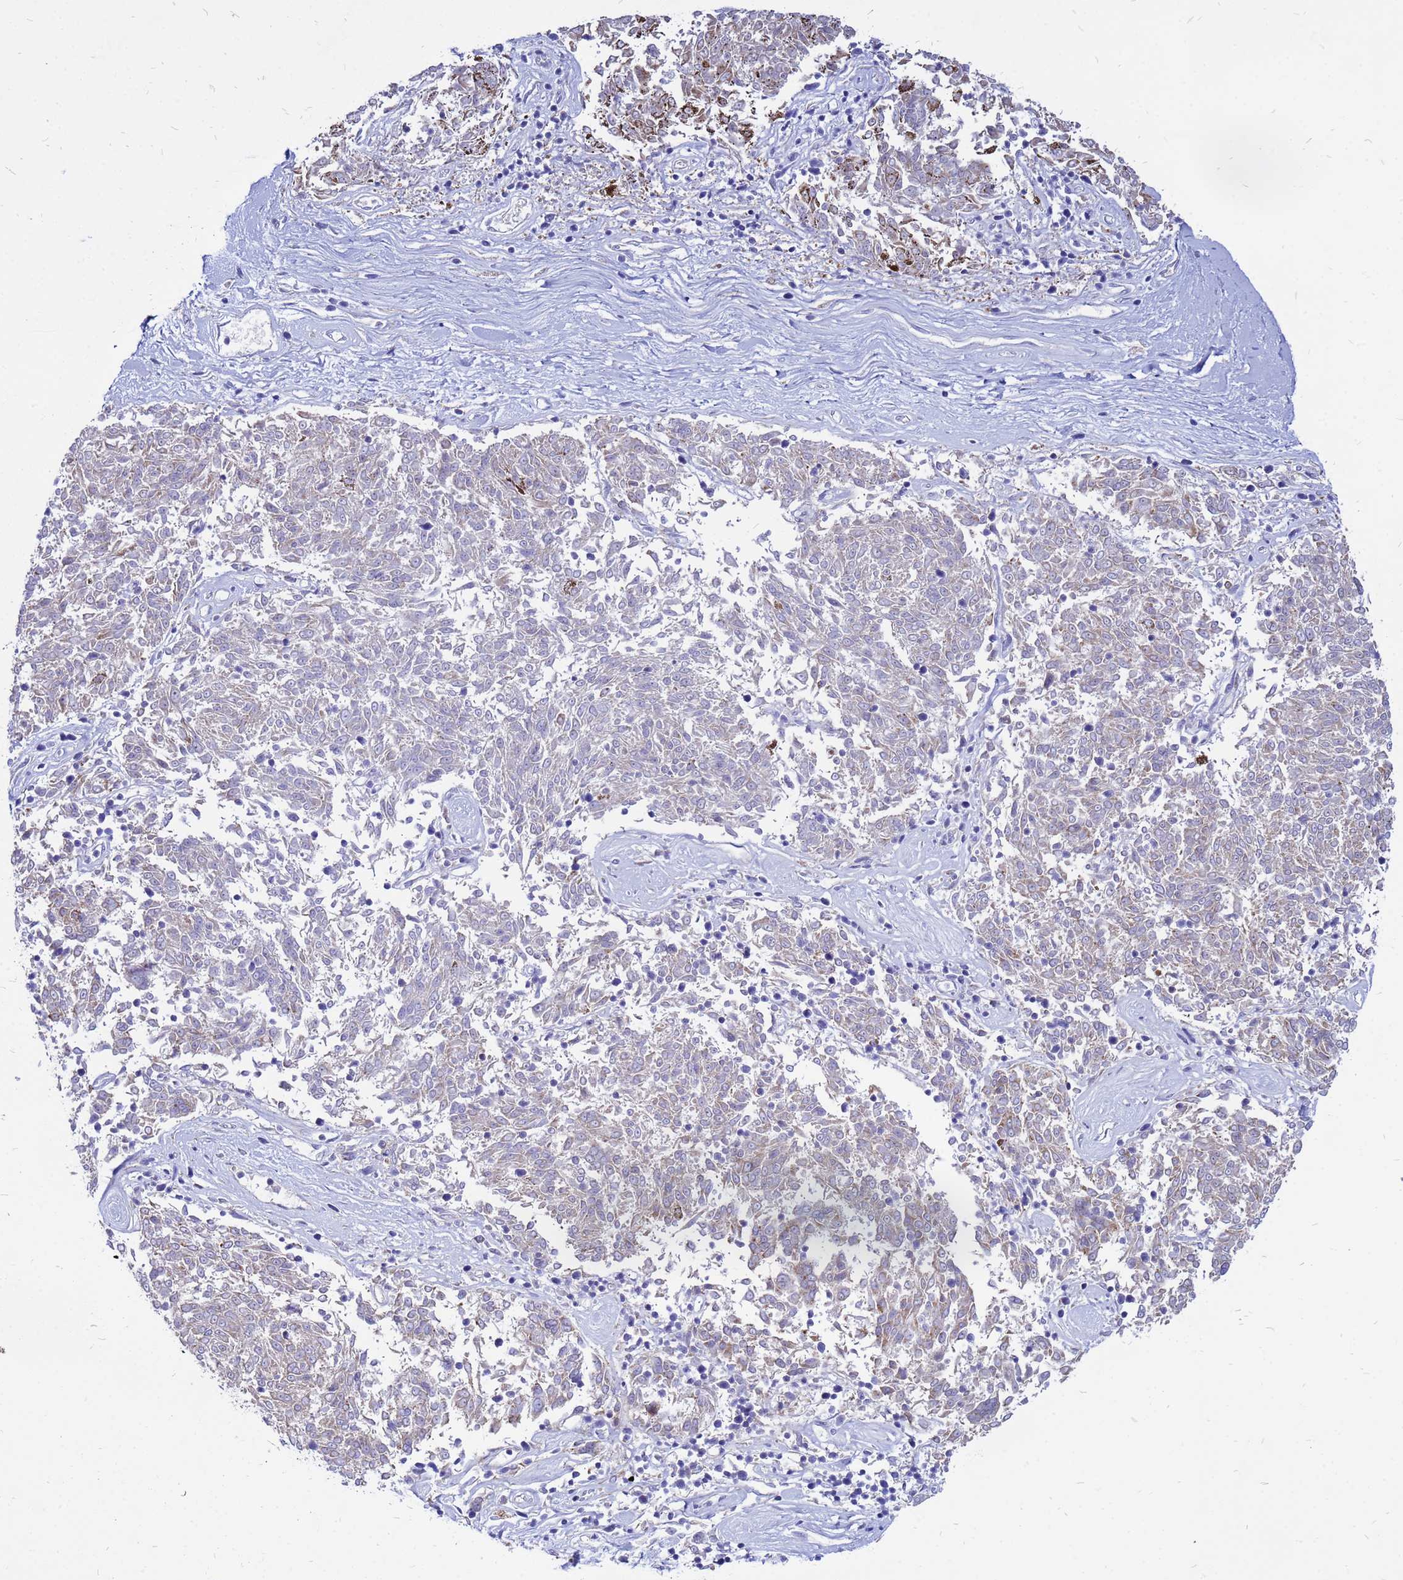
{"staining": {"intensity": "moderate", "quantity": "<25%", "location": "cytoplasmic/membranous"}, "tissue": "melanoma", "cell_type": "Tumor cells", "image_type": "cancer", "snomed": [{"axis": "morphology", "description": "Malignant melanoma, NOS"}, {"axis": "topography", "description": "Skin"}], "caption": "Immunohistochemistry micrograph of melanoma stained for a protein (brown), which displays low levels of moderate cytoplasmic/membranous expression in approximately <25% of tumor cells.", "gene": "FHIP1A", "patient": {"sex": "female", "age": 72}}